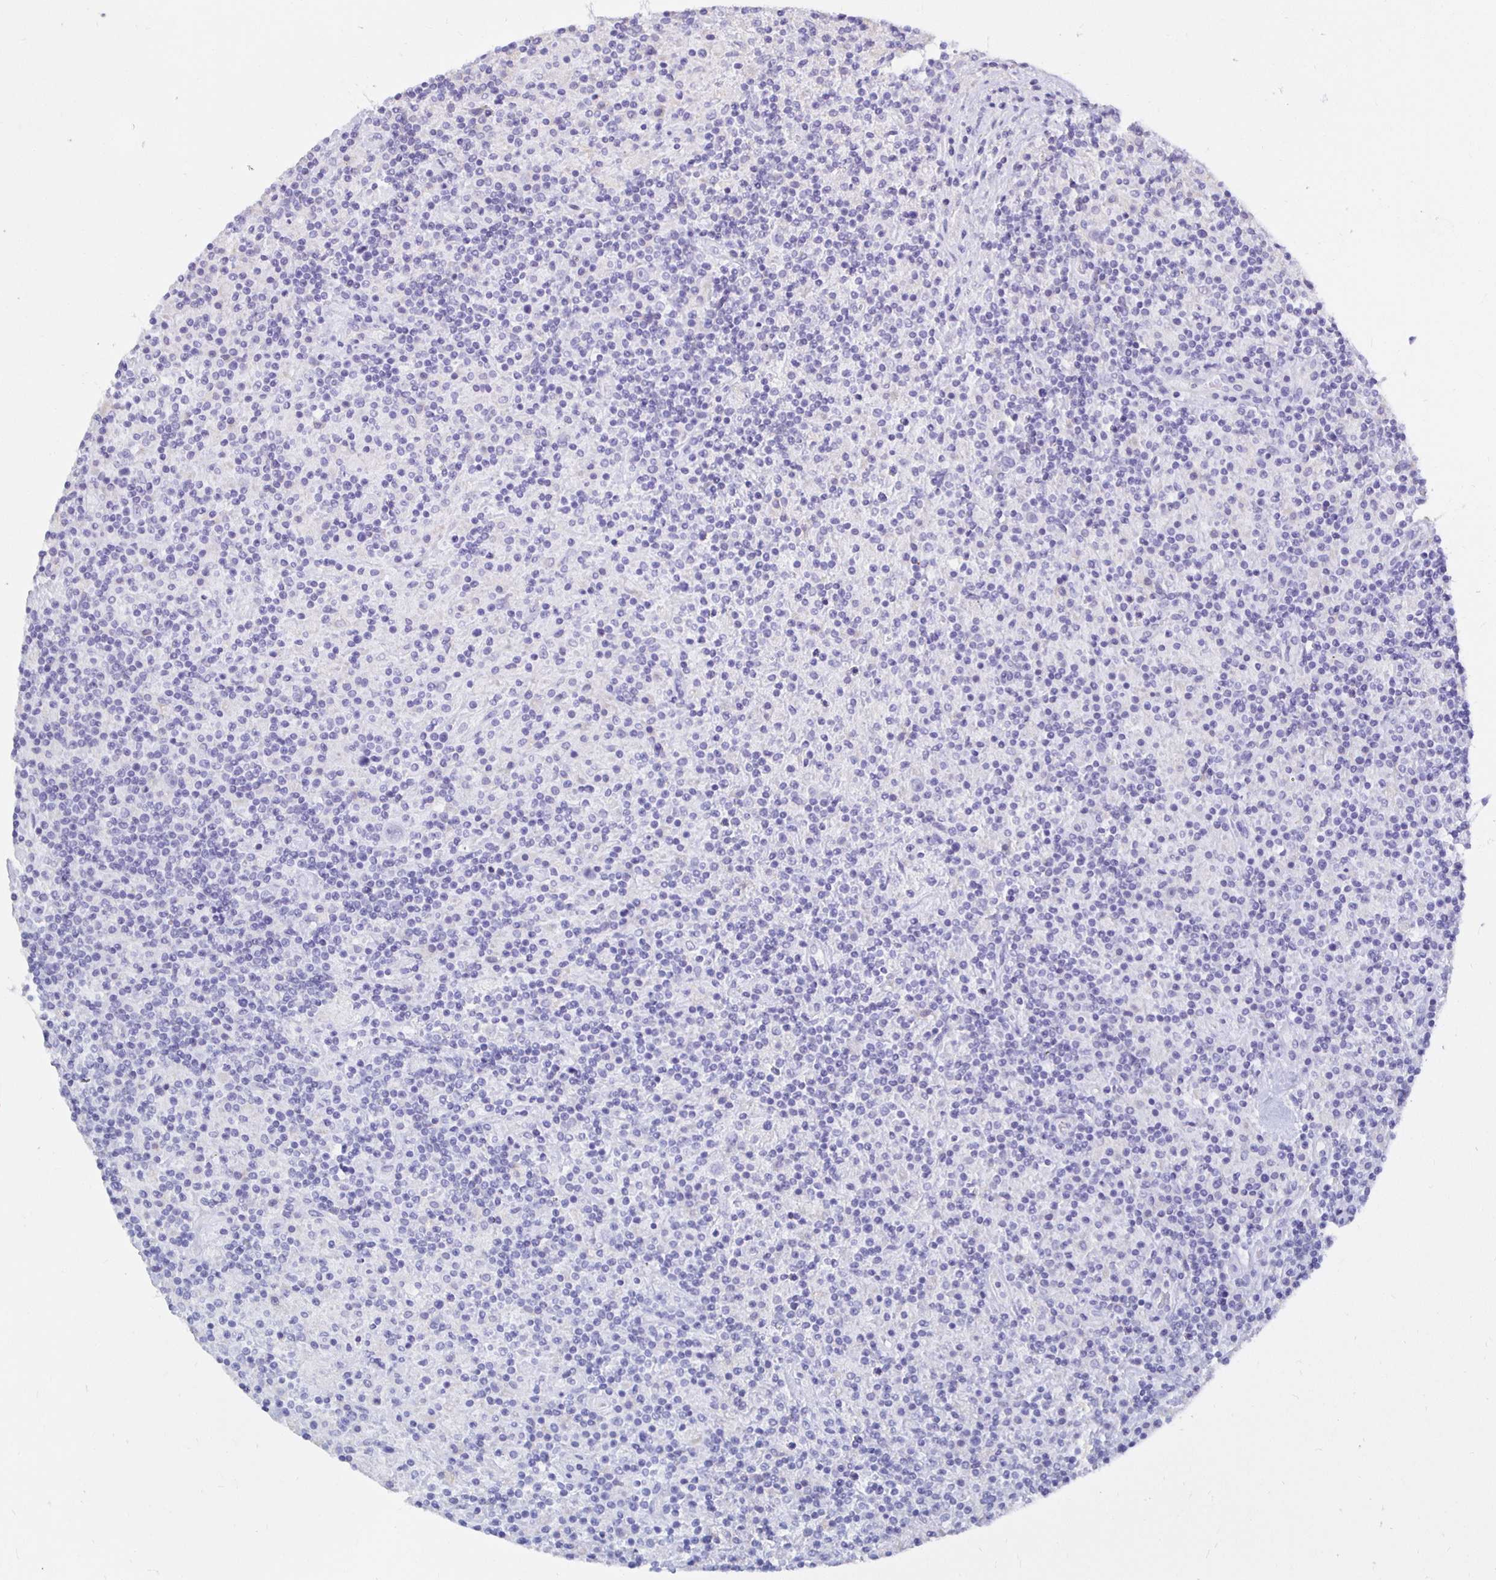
{"staining": {"intensity": "negative", "quantity": "none", "location": "none"}, "tissue": "lymphoma", "cell_type": "Tumor cells", "image_type": "cancer", "snomed": [{"axis": "morphology", "description": "Hodgkin's disease, NOS"}, {"axis": "topography", "description": "Thymus, NOS"}], "caption": "Tumor cells are negative for brown protein staining in lymphoma.", "gene": "UMOD", "patient": {"sex": "female", "age": 17}}